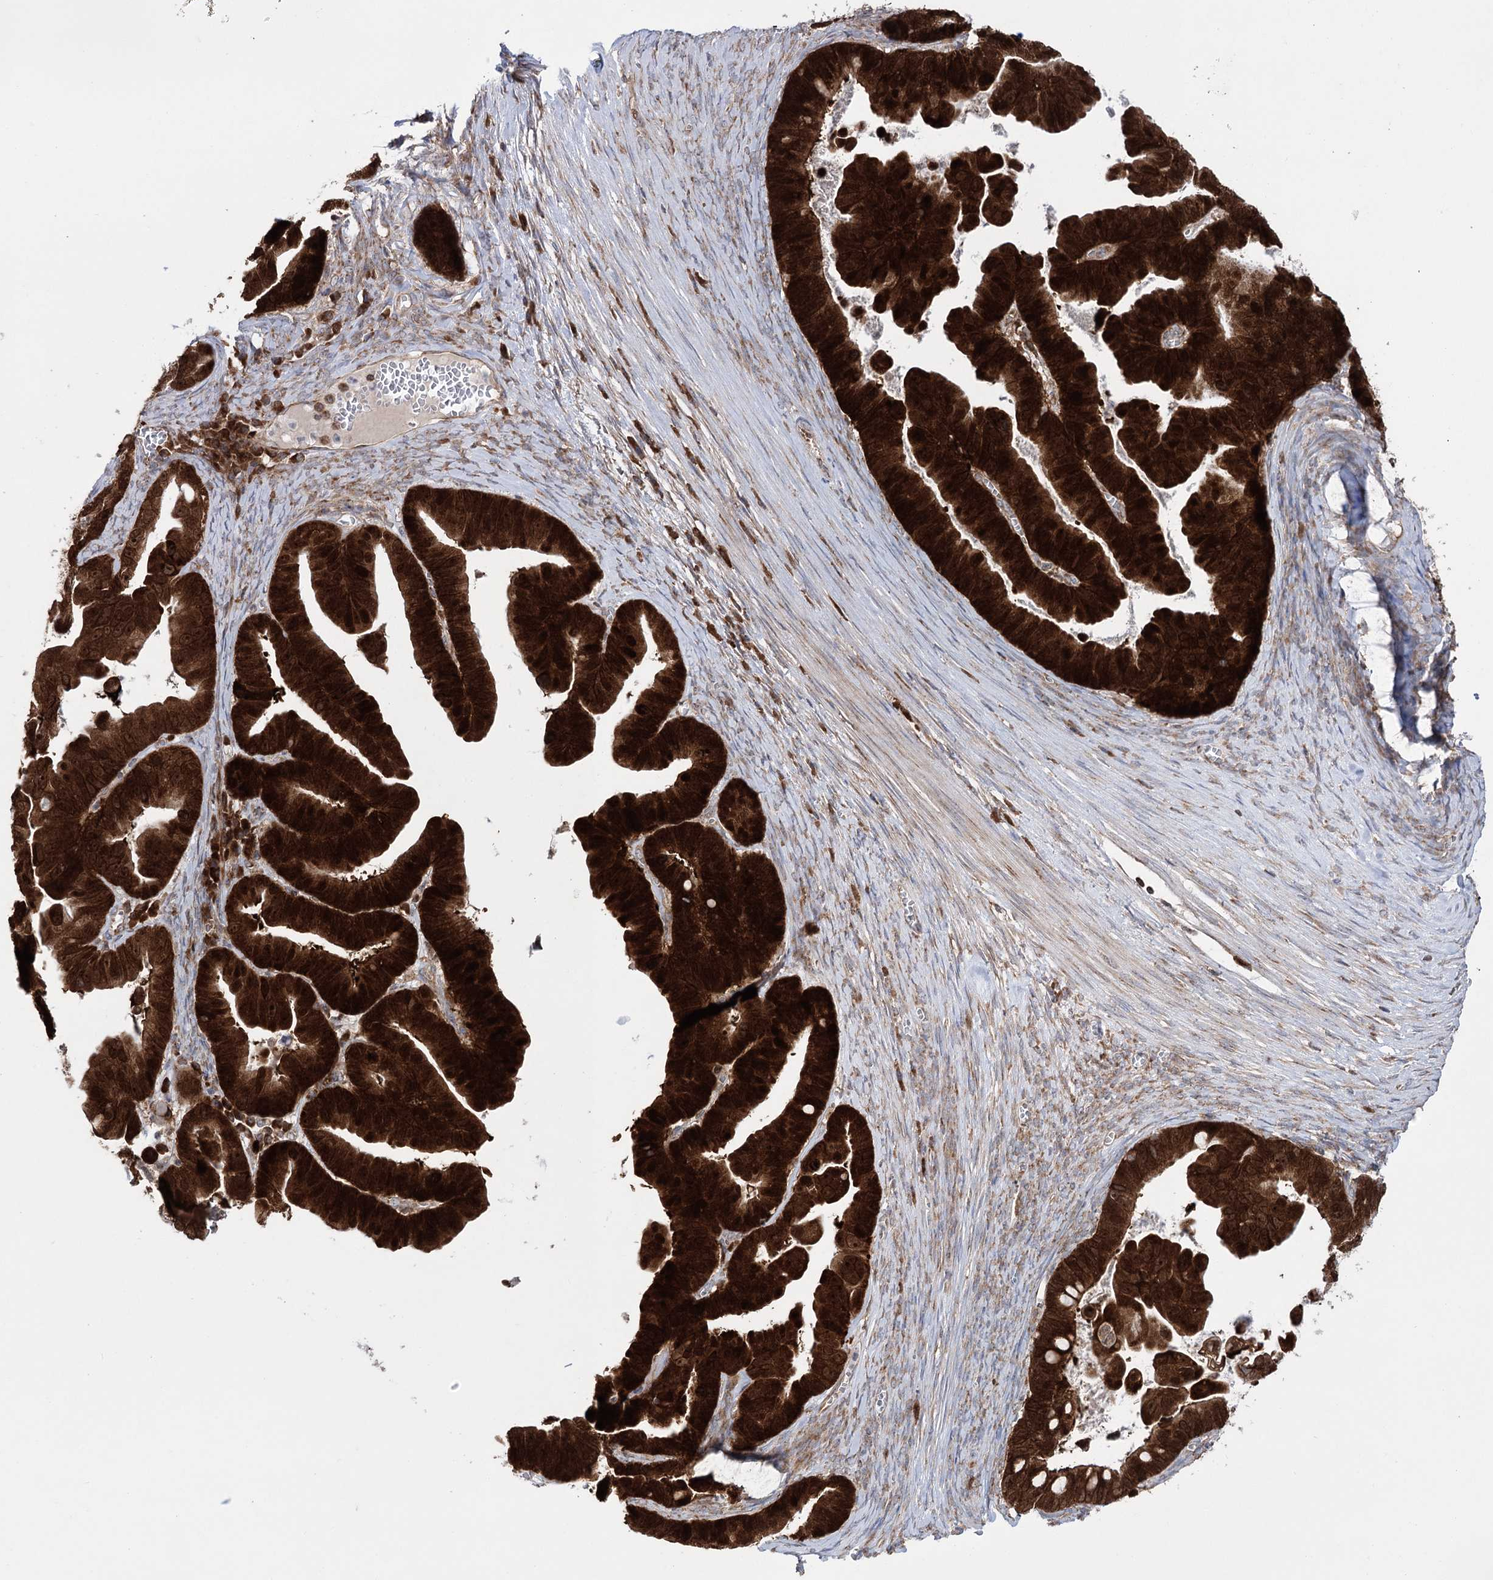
{"staining": {"intensity": "strong", "quantity": ">75%", "location": "cytoplasmic/membranous"}, "tissue": "ovarian cancer", "cell_type": "Tumor cells", "image_type": "cancer", "snomed": [{"axis": "morphology", "description": "Cystadenocarcinoma, serous, NOS"}, {"axis": "topography", "description": "Ovary"}], "caption": "The immunohistochemical stain highlights strong cytoplasmic/membranous staining in tumor cells of ovarian cancer tissue. The protein of interest is shown in brown color, while the nuclei are stained blue.", "gene": "ZNF622", "patient": {"sex": "female", "age": 56}}